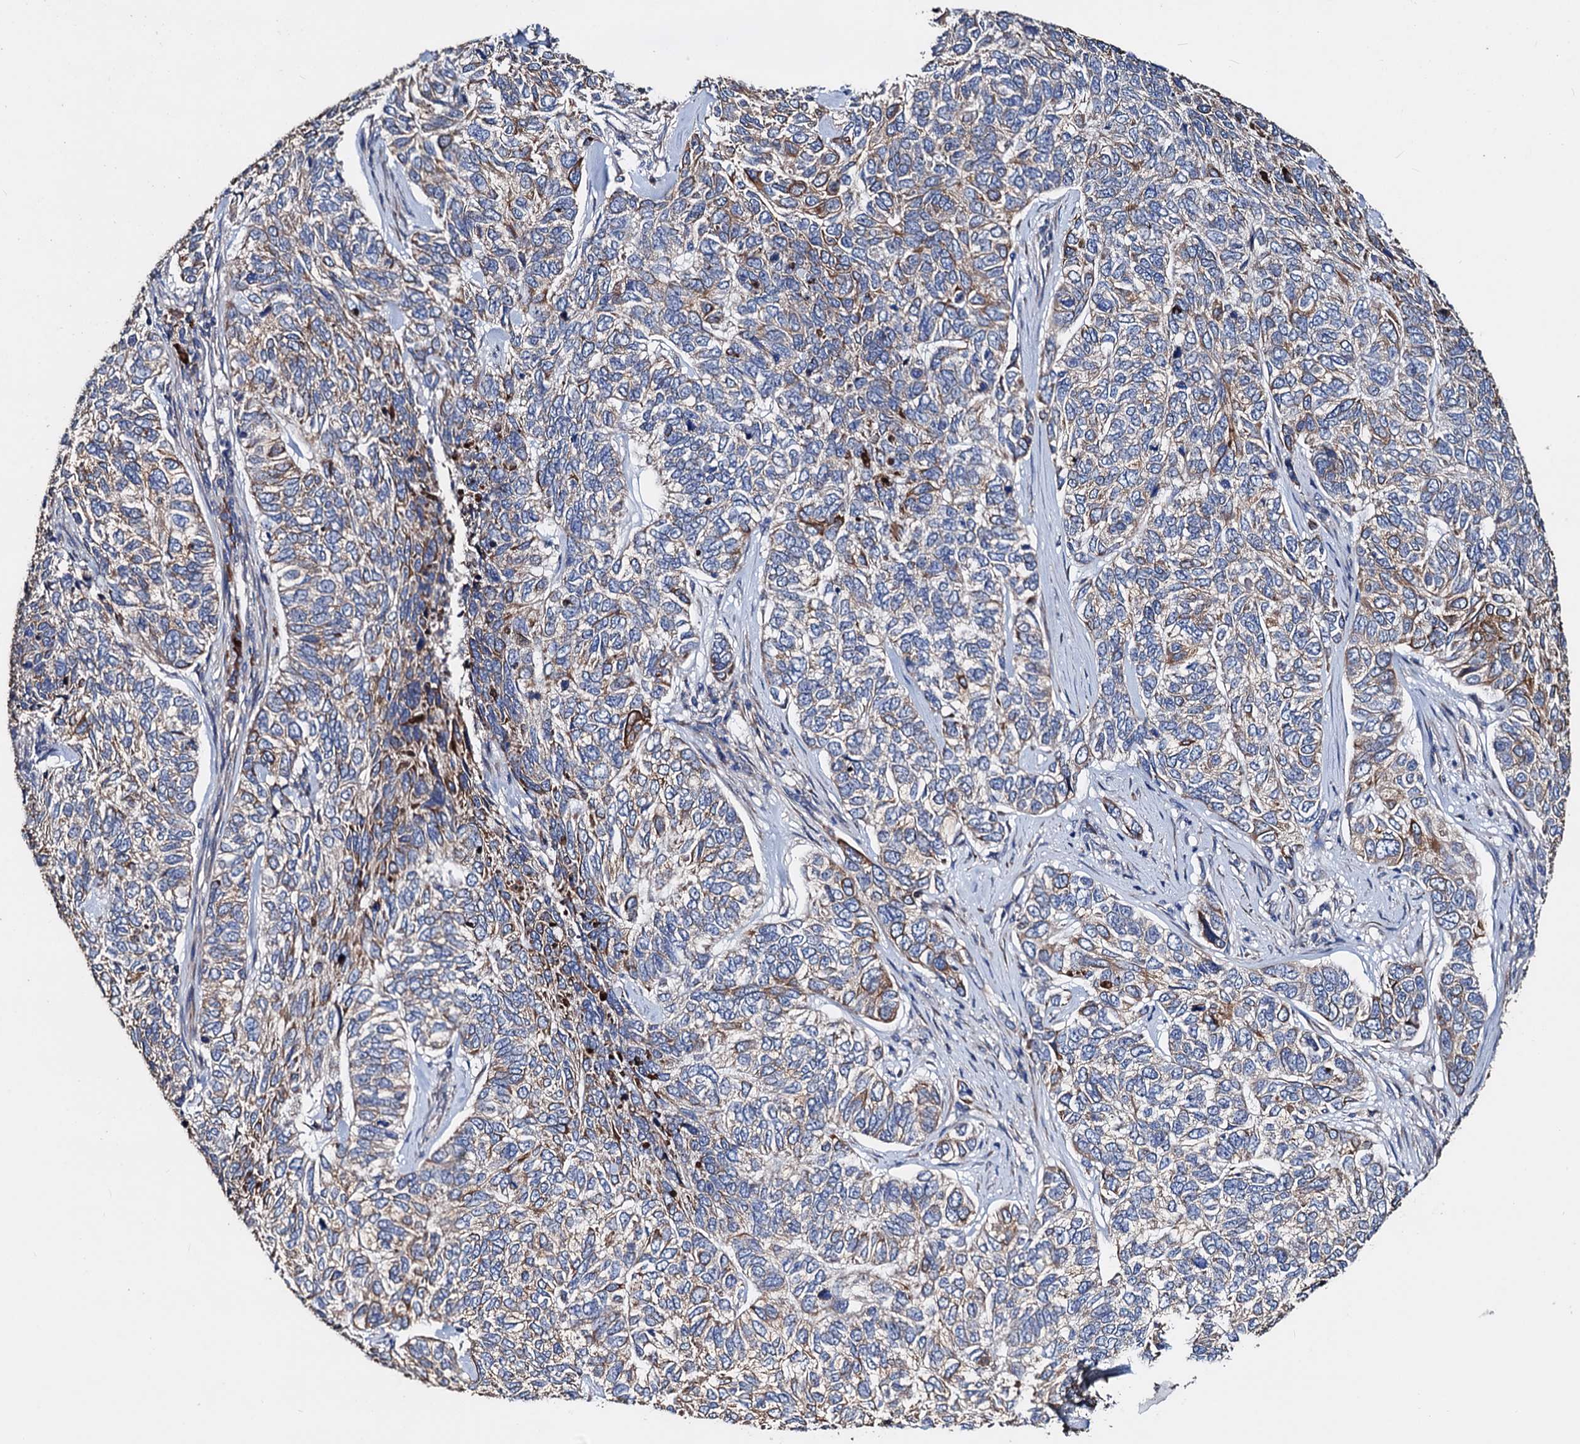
{"staining": {"intensity": "moderate", "quantity": "25%-75%", "location": "cytoplasmic/membranous"}, "tissue": "skin cancer", "cell_type": "Tumor cells", "image_type": "cancer", "snomed": [{"axis": "morphology", "description": "Basal cell carcinoma"}, {"axis": "topography", "description": "Skin"}], "caption": "Immunohistochemistry photomicrograph of human skin basal cell carcinoma stained for a protein (brown), which displays medium levels of moderate cytoplasmic/membranous staining in about 25%-75% of tumor cells.", "gene": "AKAP11", "patient": {"sex": "female", "age": 65}}